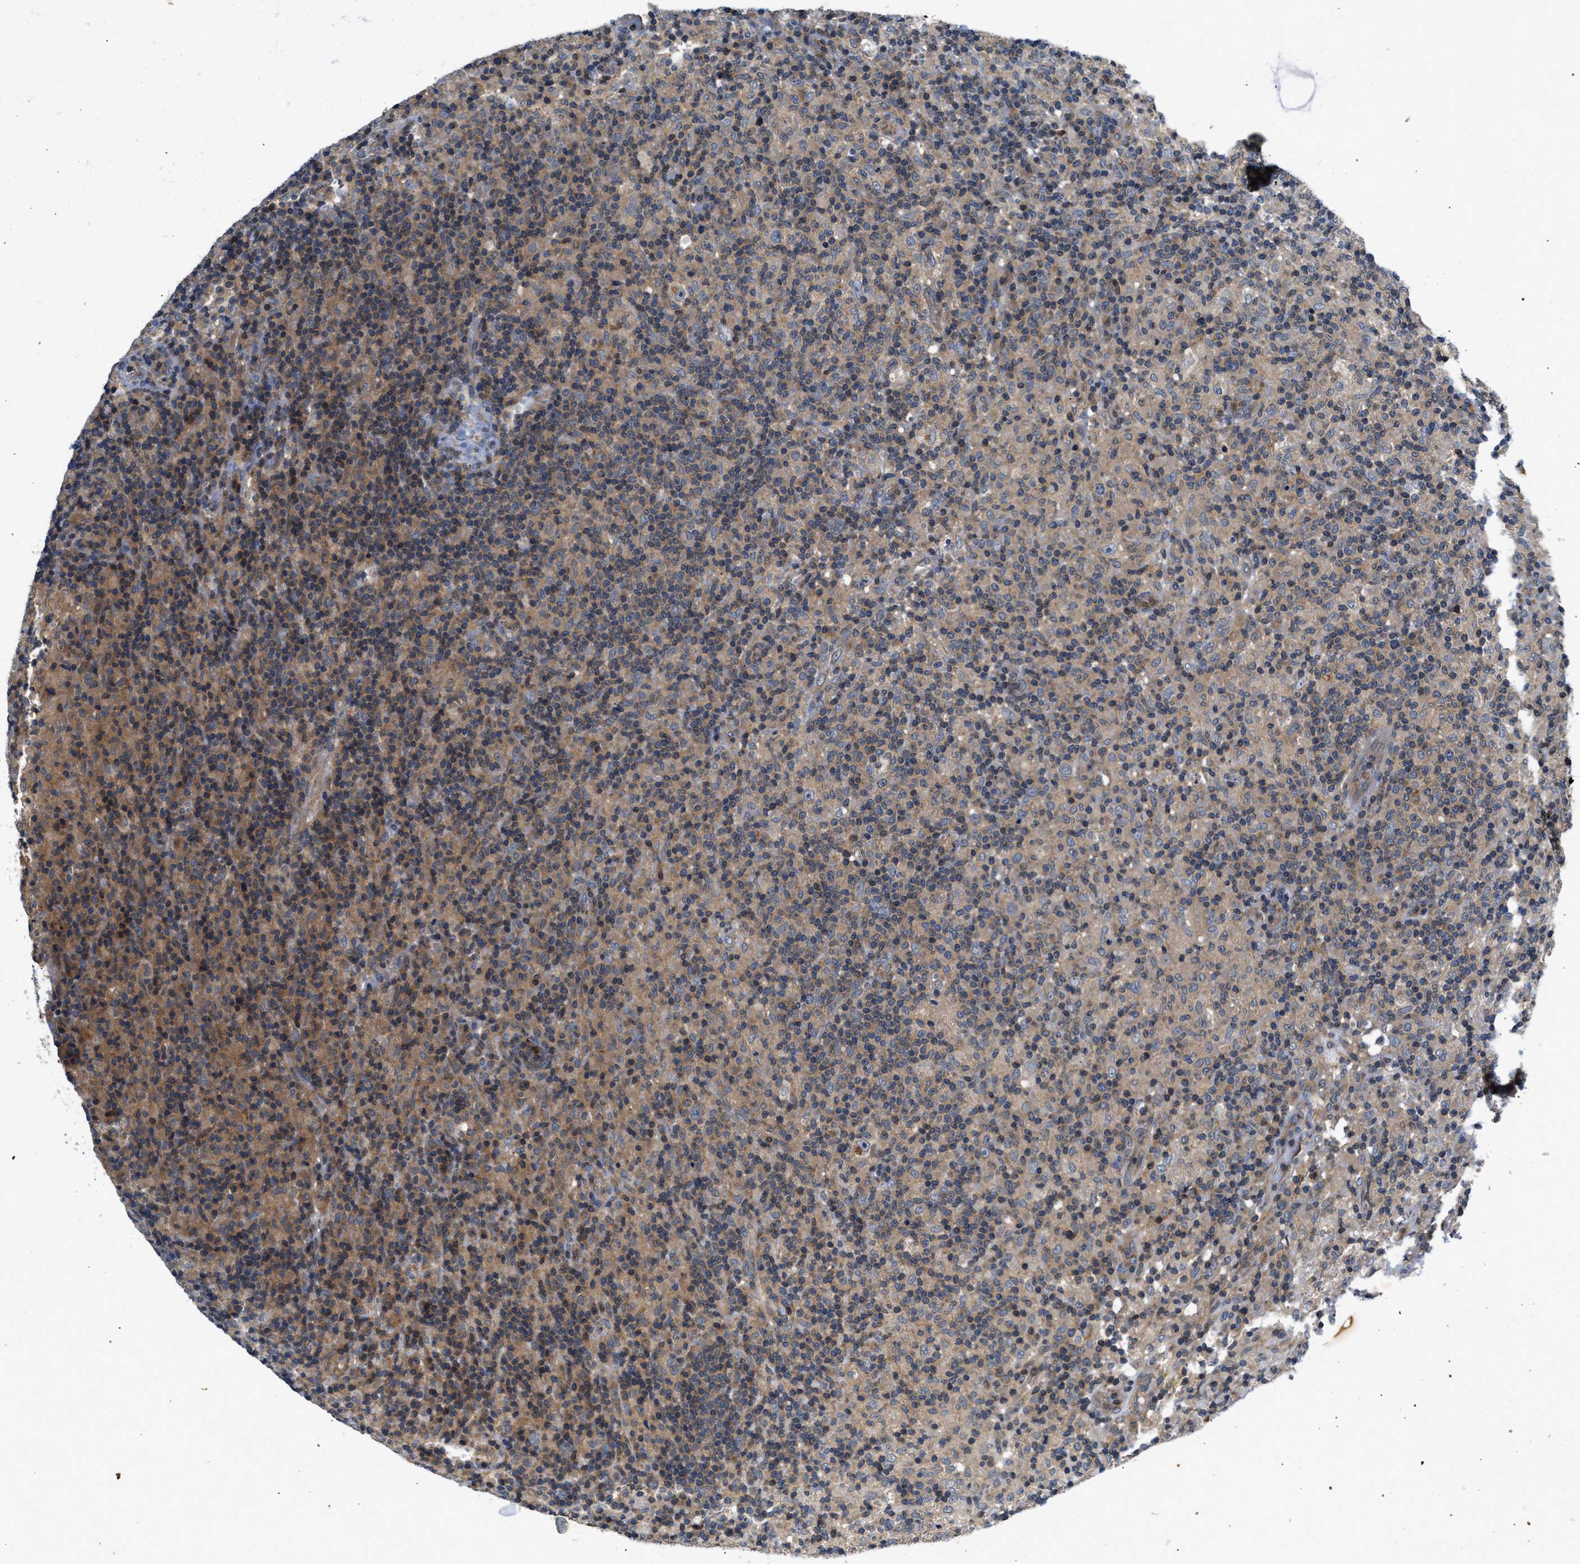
{"staining": {"intensity": "weak", "quantity": "25%-75%", "location": "cytoplasmic/membranous"}, "tissue": "lymphoma", "cell_type": "Tumor cells", "image_type": "cancer", "snomed": [{"axis": "morphology", "description": "Hodgkin's disease, NOS"}, {"axis": "topography", "description": "Lymph node"}], "caption": "Immunohistochemical staining of human Hodgkin's disease exhibits low levels of weak cytoplasmic/membranous positivity in about 25%-75% of tumor cells.", "gene": "CHUK", "patient": {"sex": "male", "age": 70}}